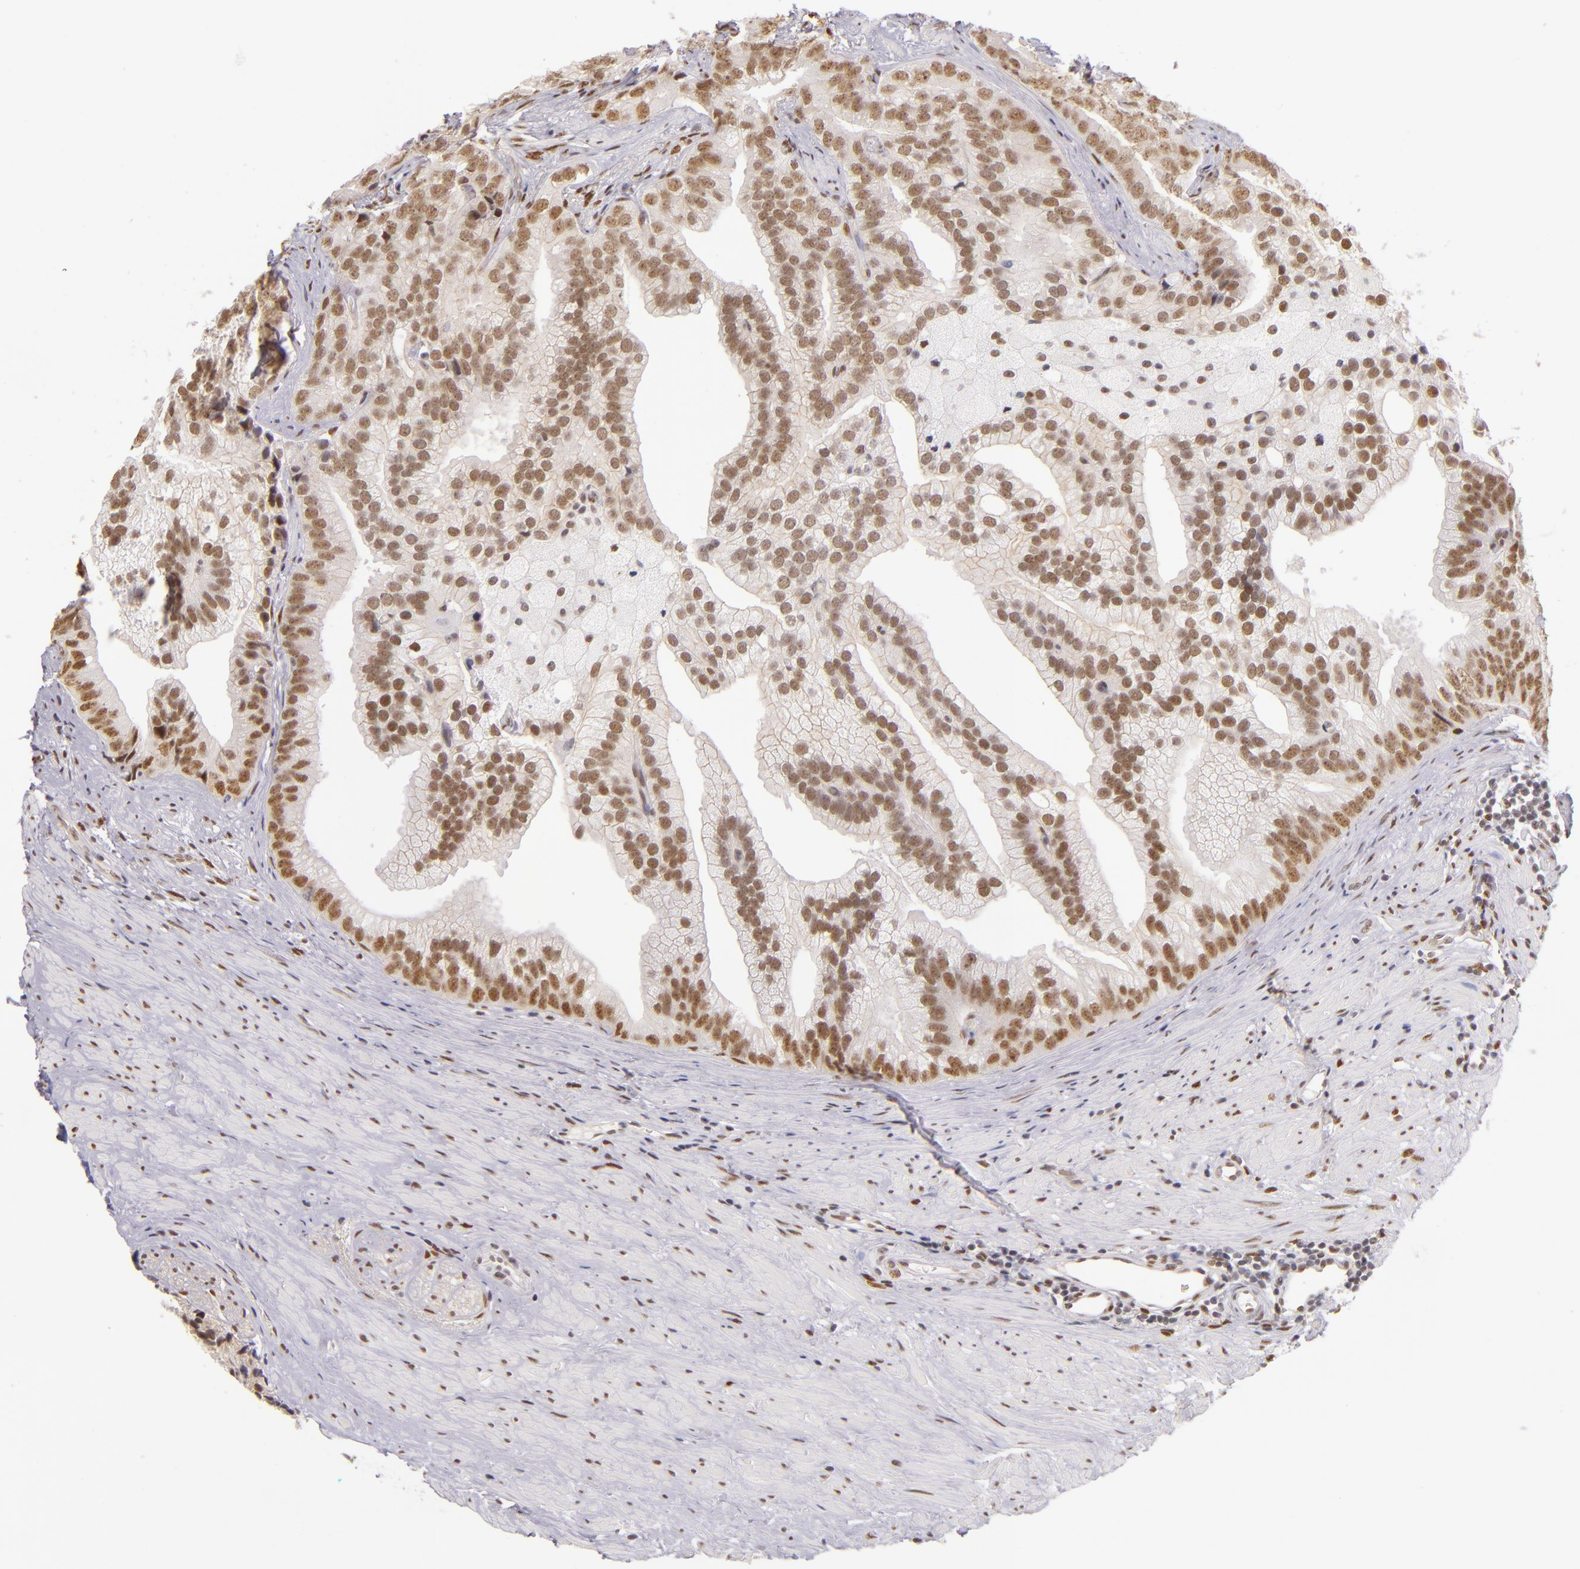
{"staining": {"intensity": "moderate", "quantity": ">75%", "location": "nuclear"}, "tissue": "prostate cancer", "cell_type": "Tumor cells", "image_type": "cancer", "snomed": [{"axis": "morphology", "description": "Adenocarcinoma, Low grade"}, {"axis": "topography", "description": "Prostate"}], "caption": "The immunohistochemical stain shows moderate nuclear positivity in tumor cells of low-grade adenocarcinoma (prostate) tissue. The staining is performed using DAB (3,3'-diaminobenzidine) brown chromogen to label protein expression. The nuclei are counter-stained blue using hematoxylin.", "gene": "NCOR2", "patient": {"sex": "male", "age": 71}}